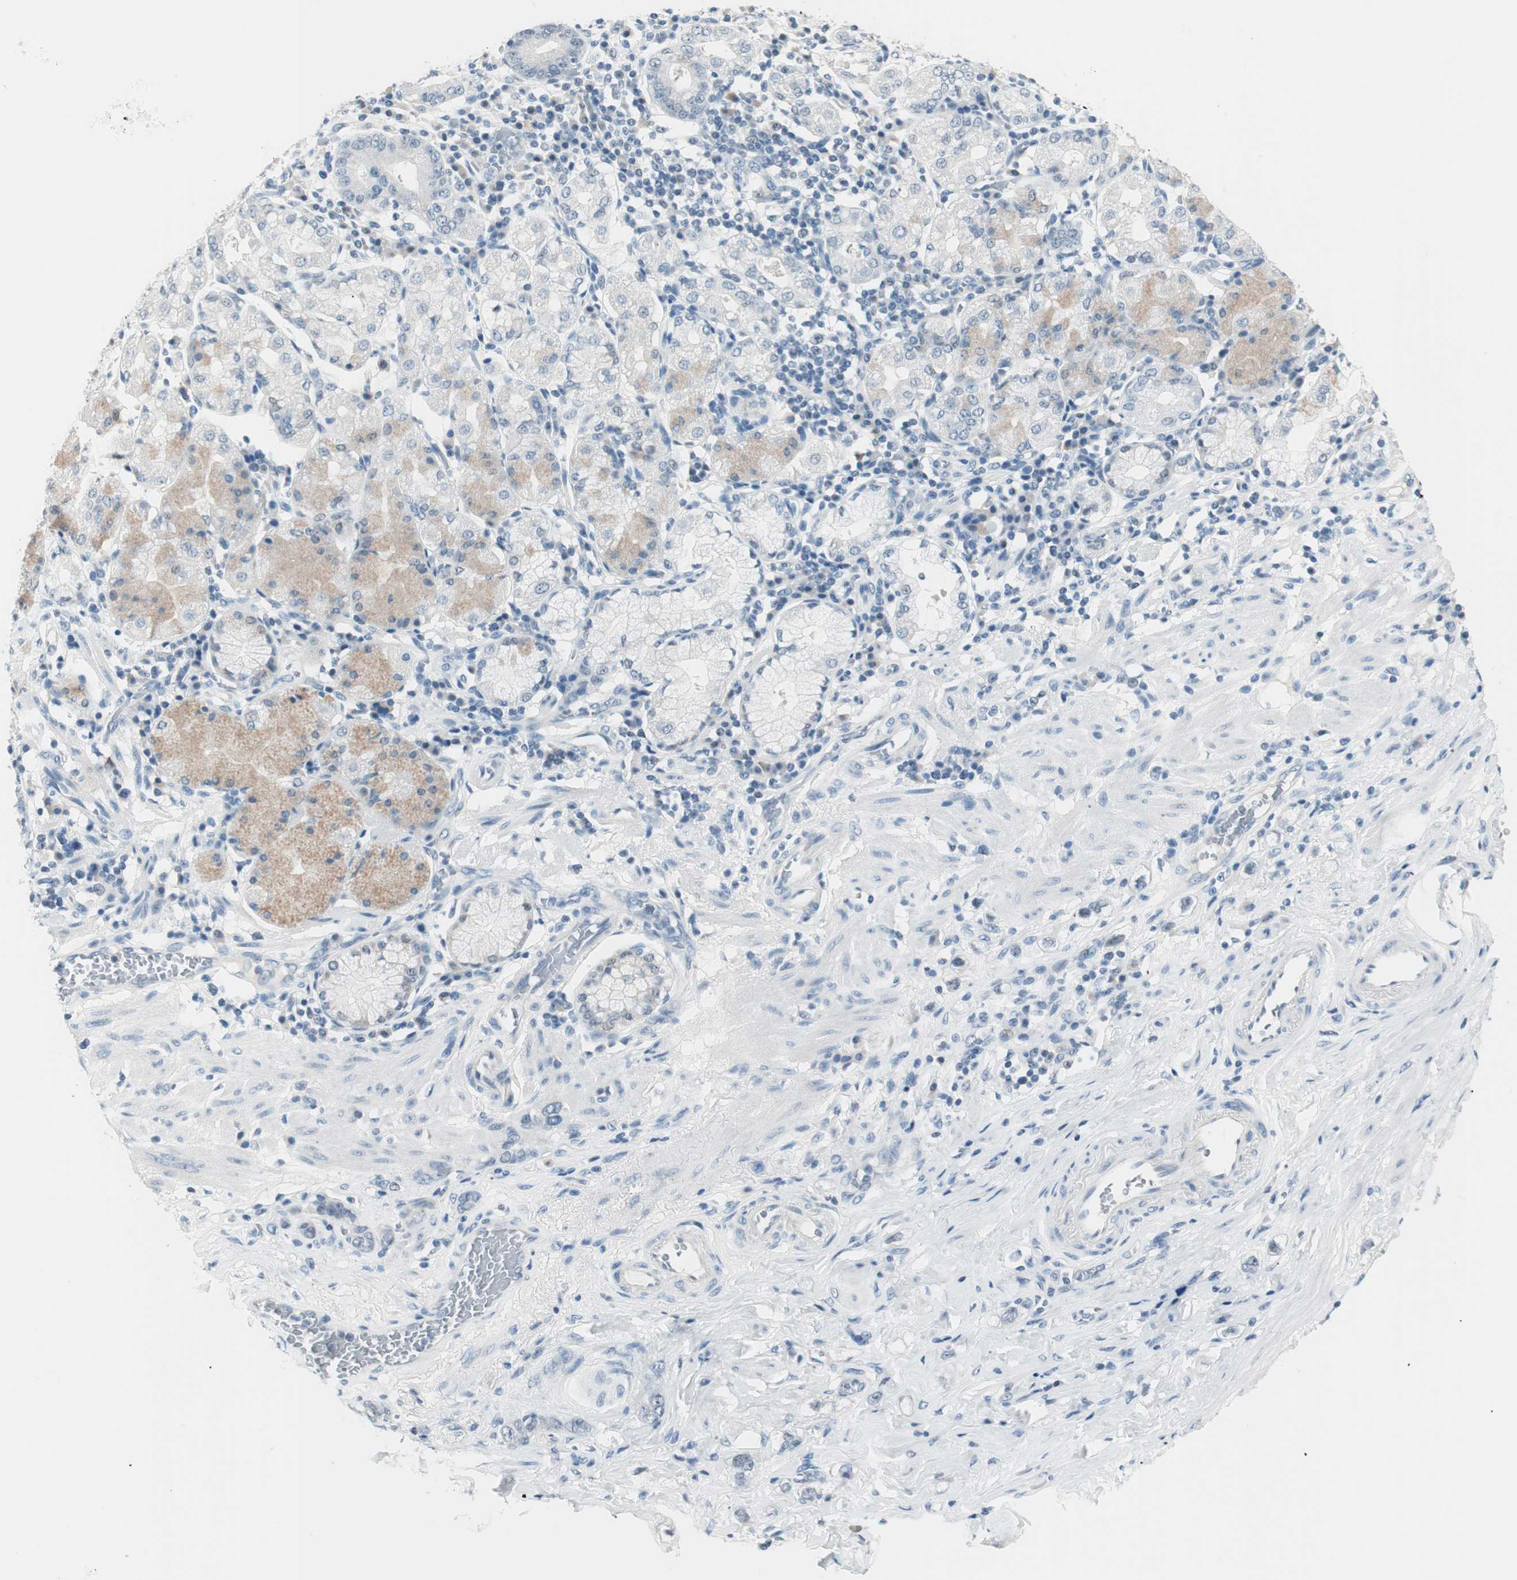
{"staining": {"intensity": "negative", "quantity": "none", "location": "none"}, "tissue": "stomach cancer", "cell_type": "Tumor cells", "image_type": "cancer", "snomed": [{"axis": "morphology", "description": "Adenocarcinoma, NOS"}, {"axis": "topography", "description": "Stomach"}], "caption": "Stomach cancer was stained to show a protein in brown. There is no significant expression in tumor cells.", "gene": "HOXB13", "patient": {"sex": "male", "age": 82}}